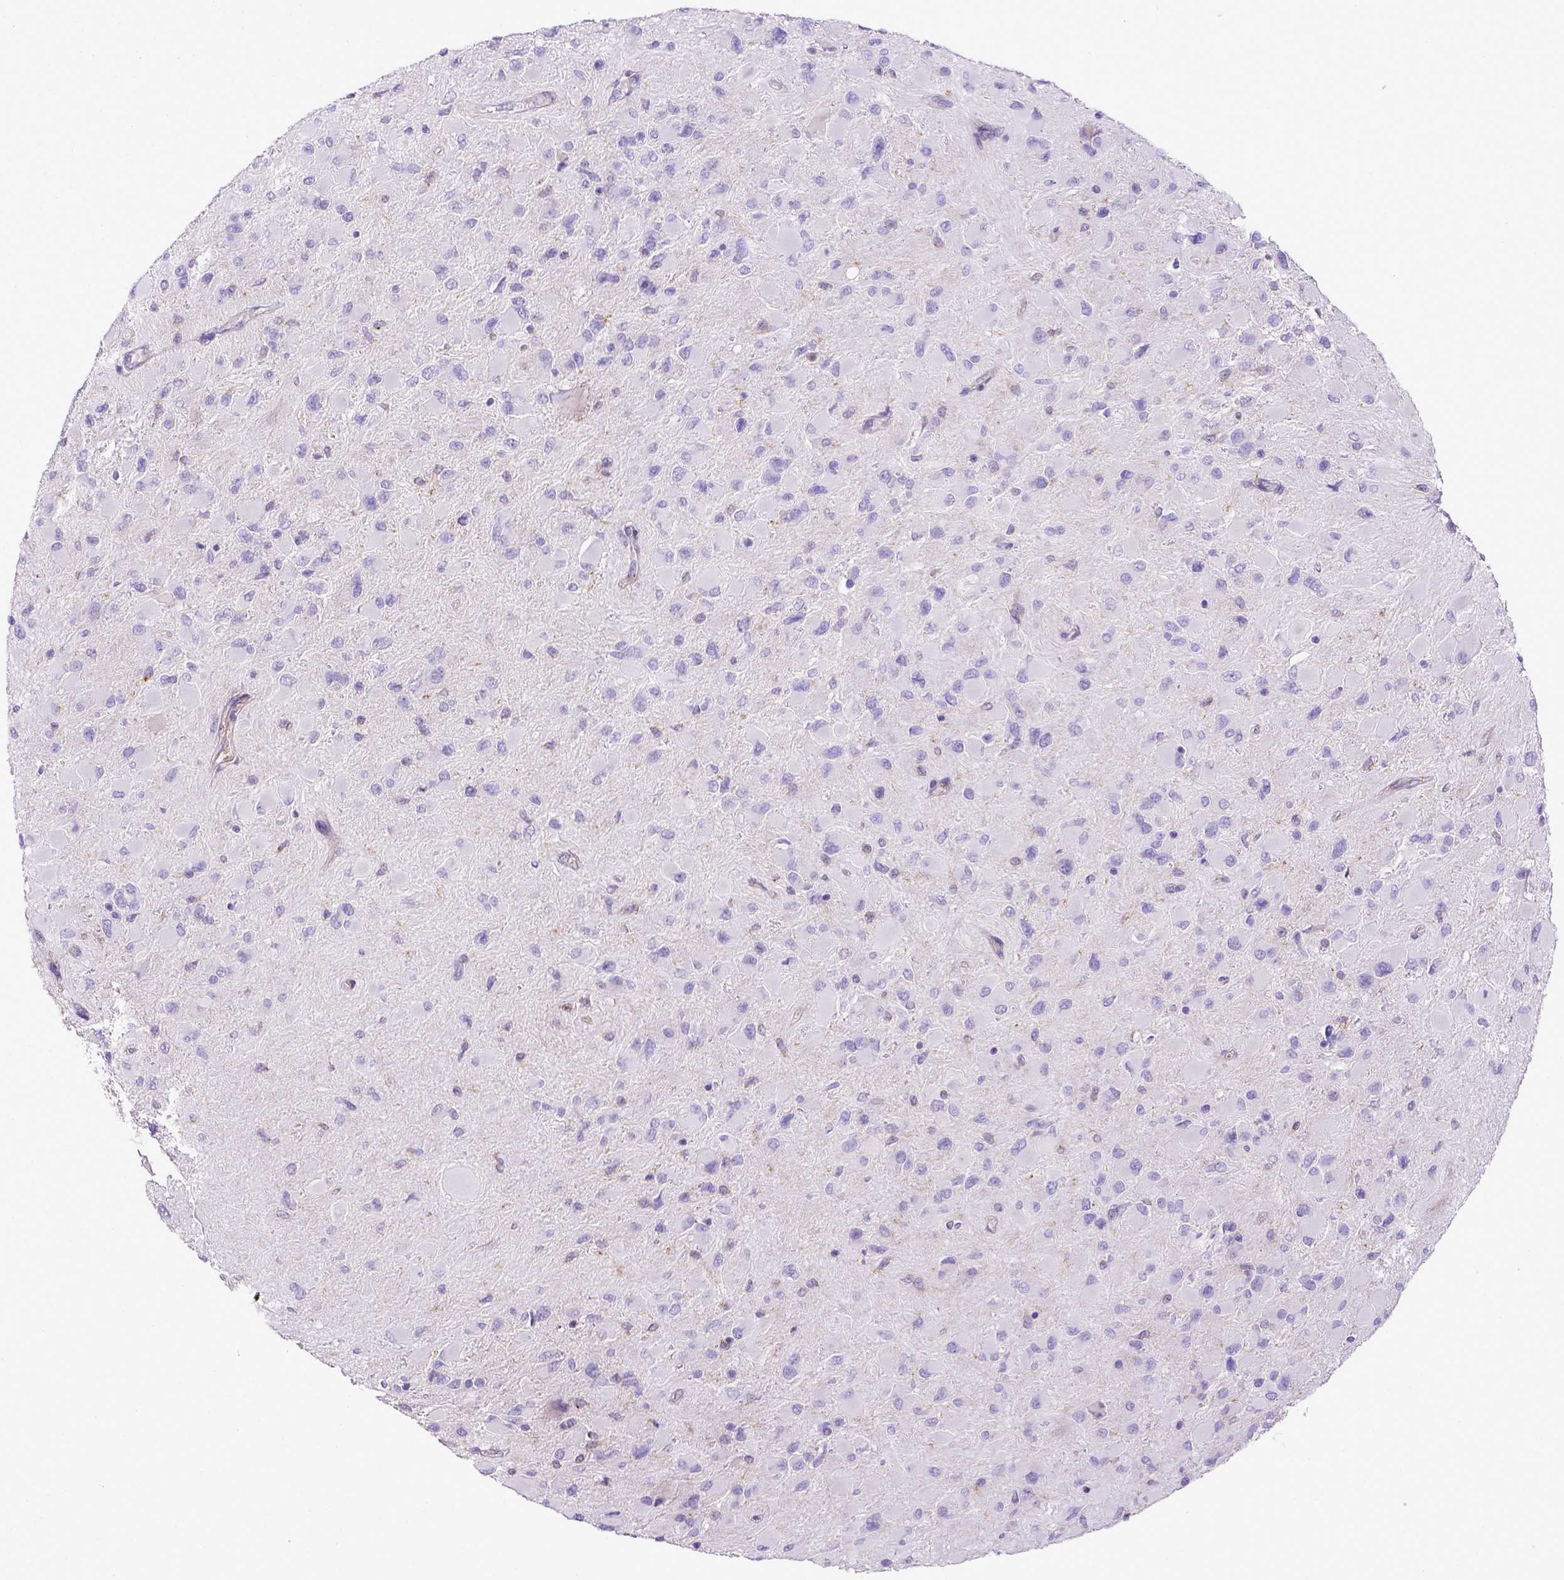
{"staining": {"intensity": "negative", "quantity": "none", "location": "none"}, "tissue": "glioma", "cell_type": "Tumor cells", "image_type": "cancer", "snomed": [{"axis": "morphology", "description": "Glioma, malignant, High grade"}, {"axis": "topography", "description": "Cerebral cortex"}], "caption": "An immunohistochemistry (IHC) photomicrograph of glioma is shown. There is no staining in tumor cells of glioma. Brightfield microscopy of immunohistochemistry stained with DAB (3,3'-diaminobenzidine) (brown) and hematoxylin (blue), captured at high magnification.", "gene": "CD40", "patient": {"sex": "female", "age": 36}}